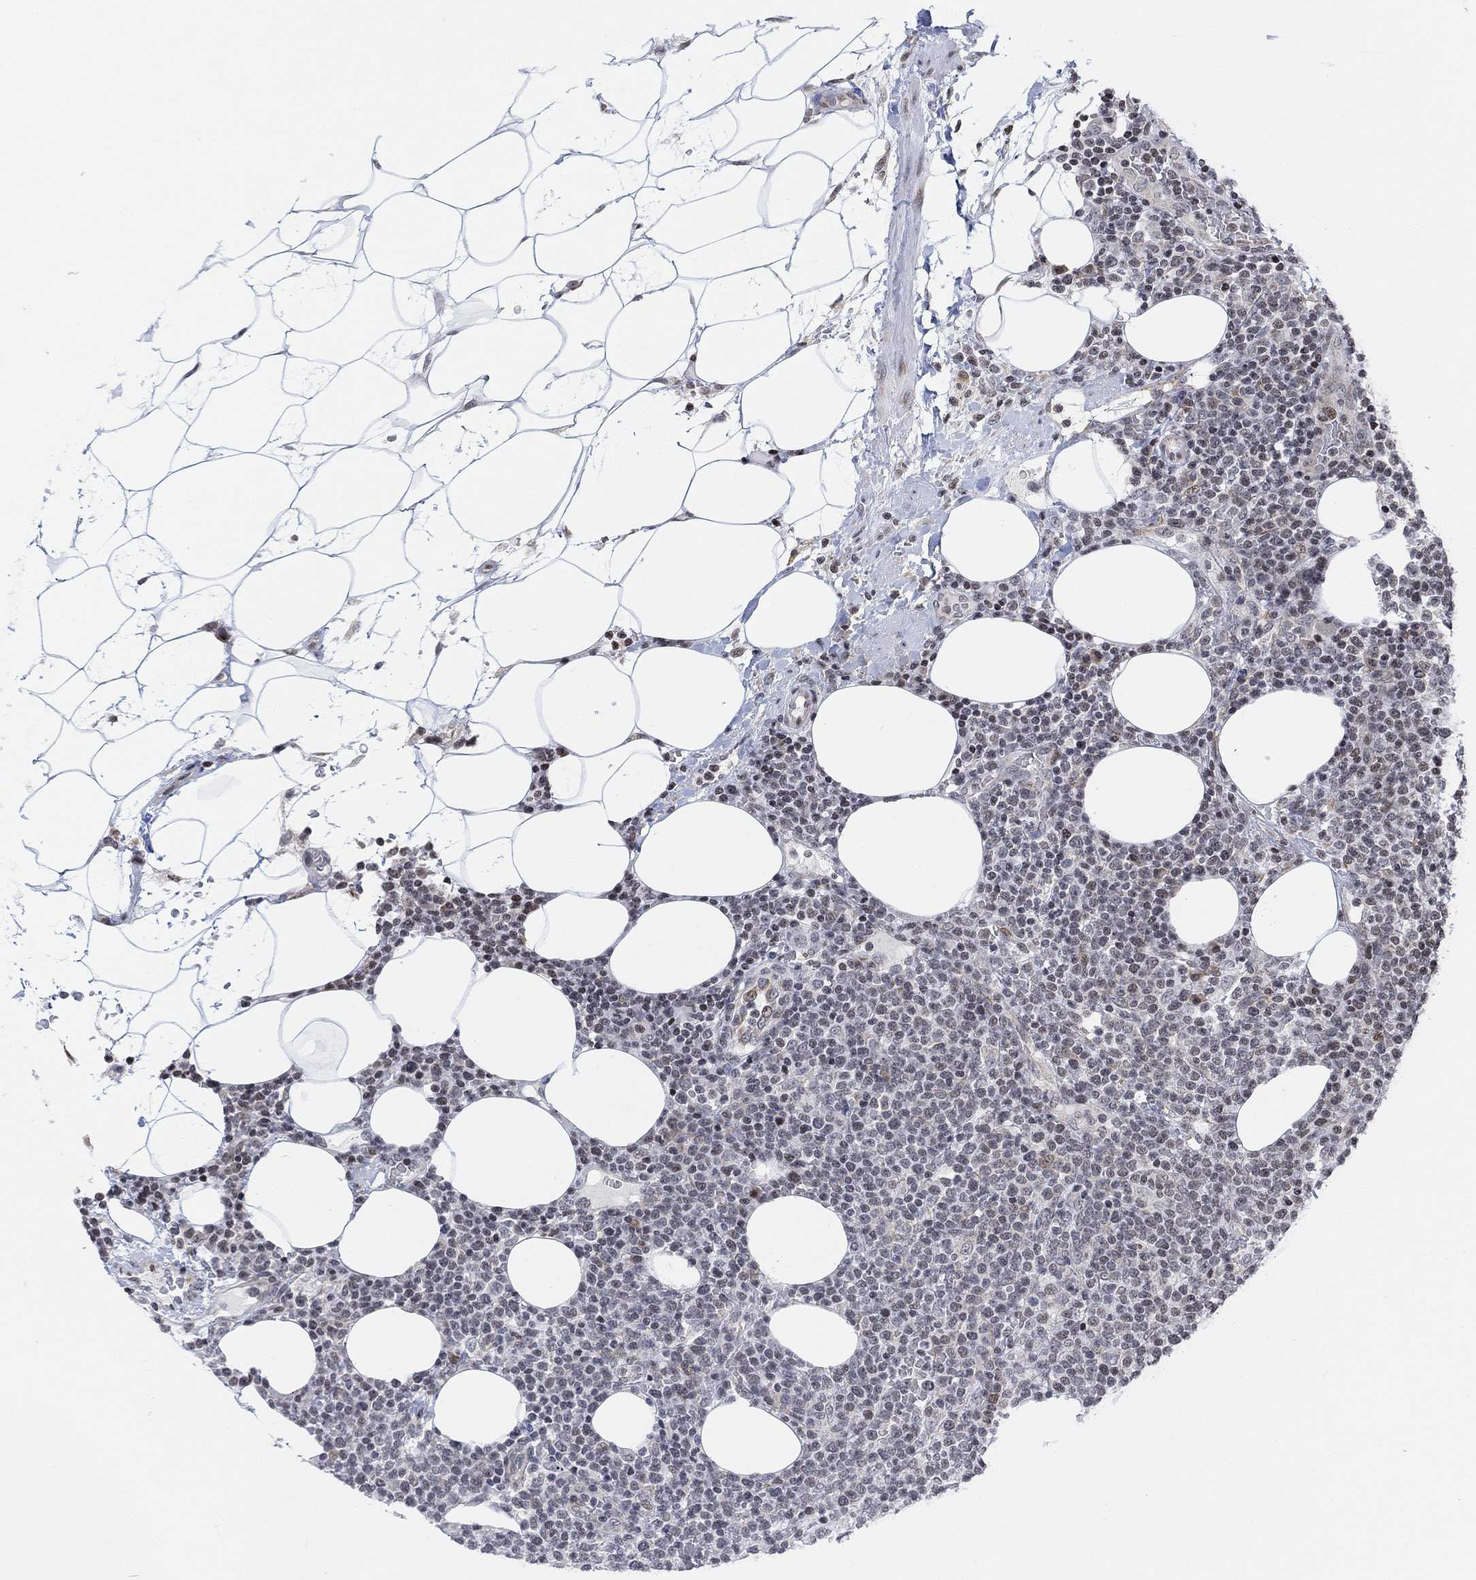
{"staining": {"intensity": "negative", "quantity": "none", "location": "none"}, "tissue": "lymphoma", "cell_type": "Tumor cells", "image_type": "cancer", "snomed": [{"axis": "morphology", "description": "Malignant lymphoma, non-Hodgkin's type, High grade"}, {"axis": "topography", "description": "Lymph node"}], "caption": "Human lymphoma stained for a protein using immunohistochemistry (IHC) demonstrates no positivity in tumor cells.", "gene": "ABHD14A", "patient": {"sex": "male", "age": 61}}